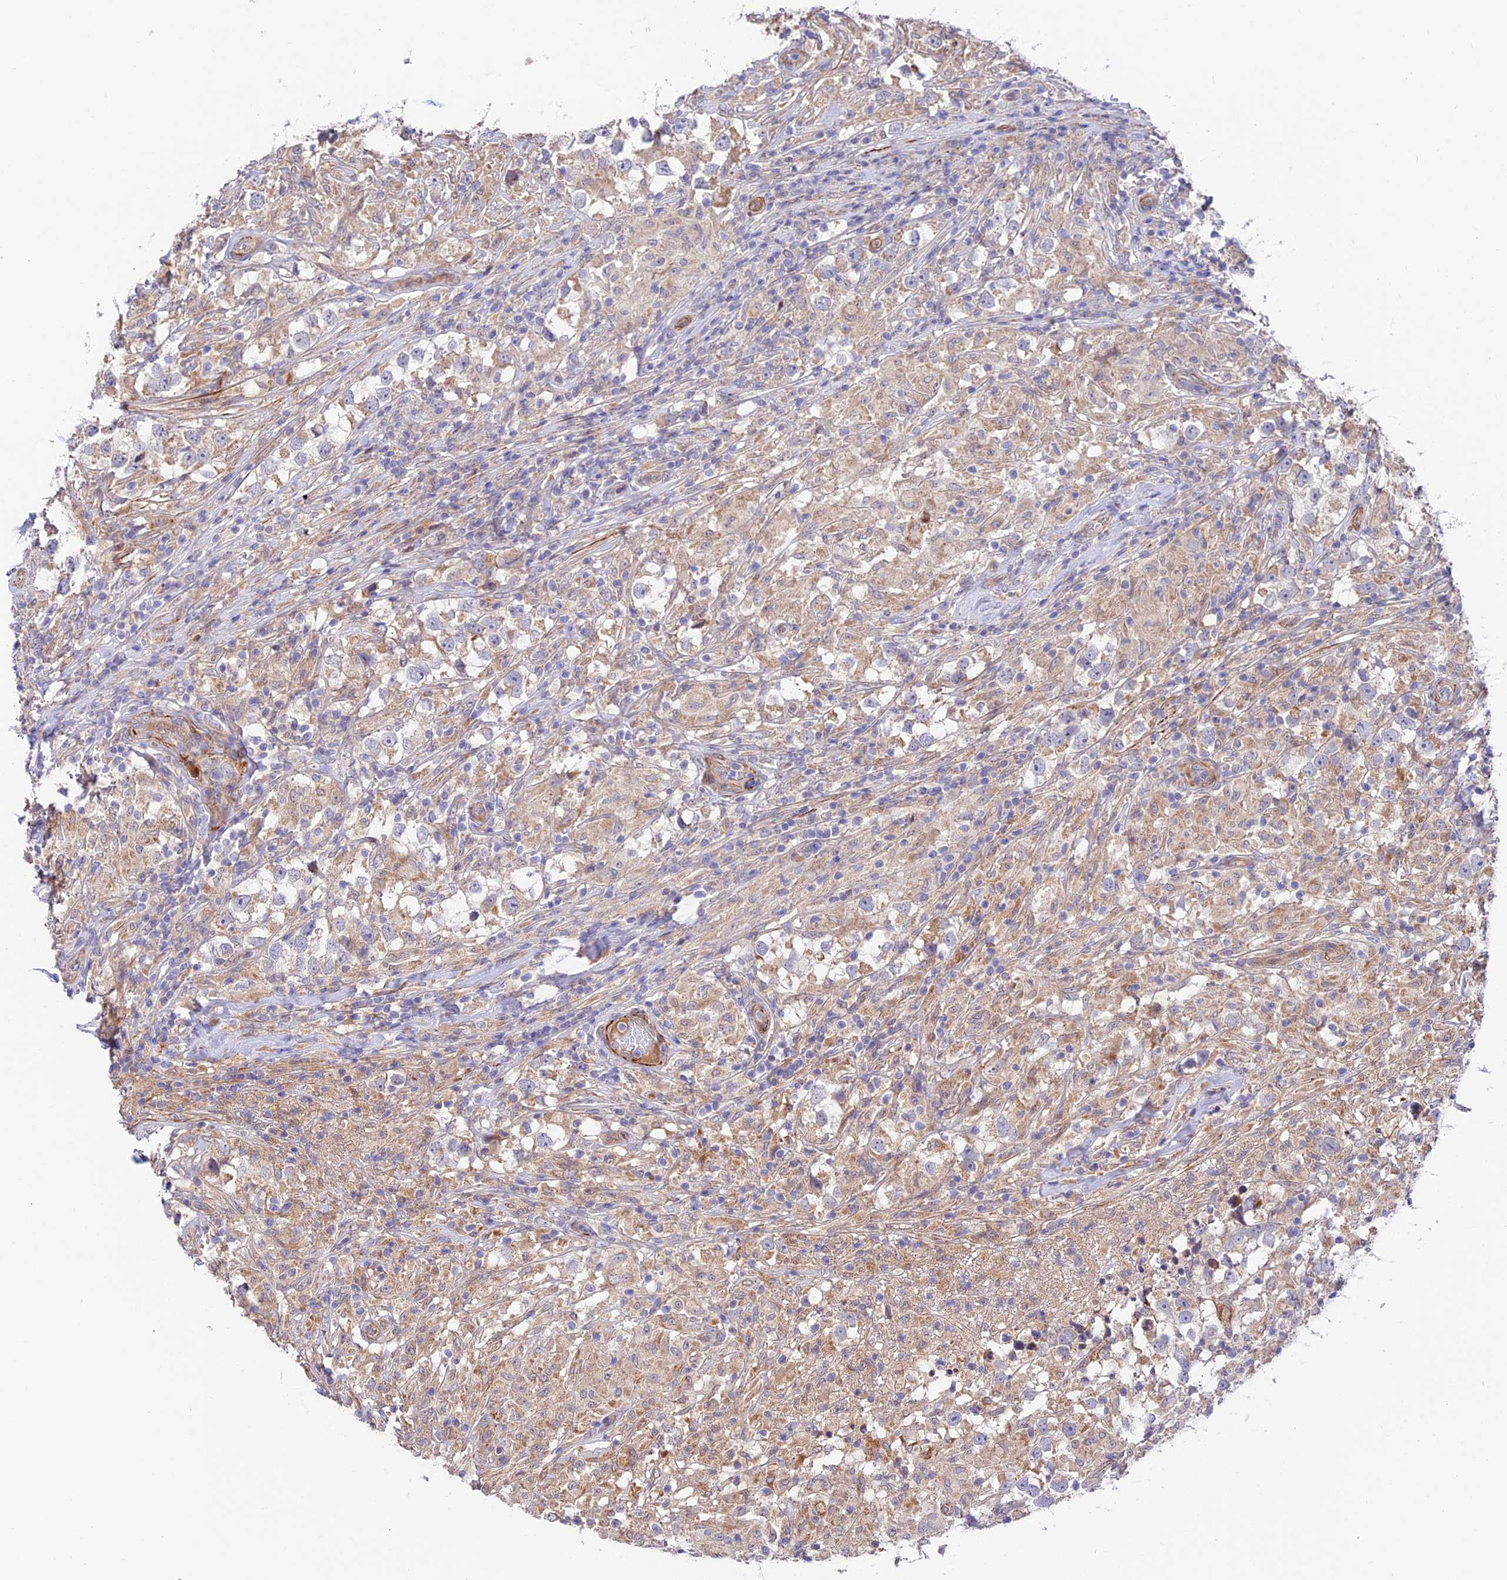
{"staining": {"intensity": "weak", "quantity": ">75%", "location": "cytoplasmic/membranous"}, "tissue": "testis cancer", "cell_type": "Tumor cells", "image_type": "cancer", "snomed": [{"axis": "morphology", "description": "Seminoma, NOS"}, {"axis": "topography", "description": "Testis"}], "caption": "Testis cancer (seminoma) was stained to show a protein in brown. There is low levels of weak cytoplasmic/membranous expression in approximately >75% of tumor cells.", "gene": "ANKRD50", "patient": {"sex": "male", "age": 46}}